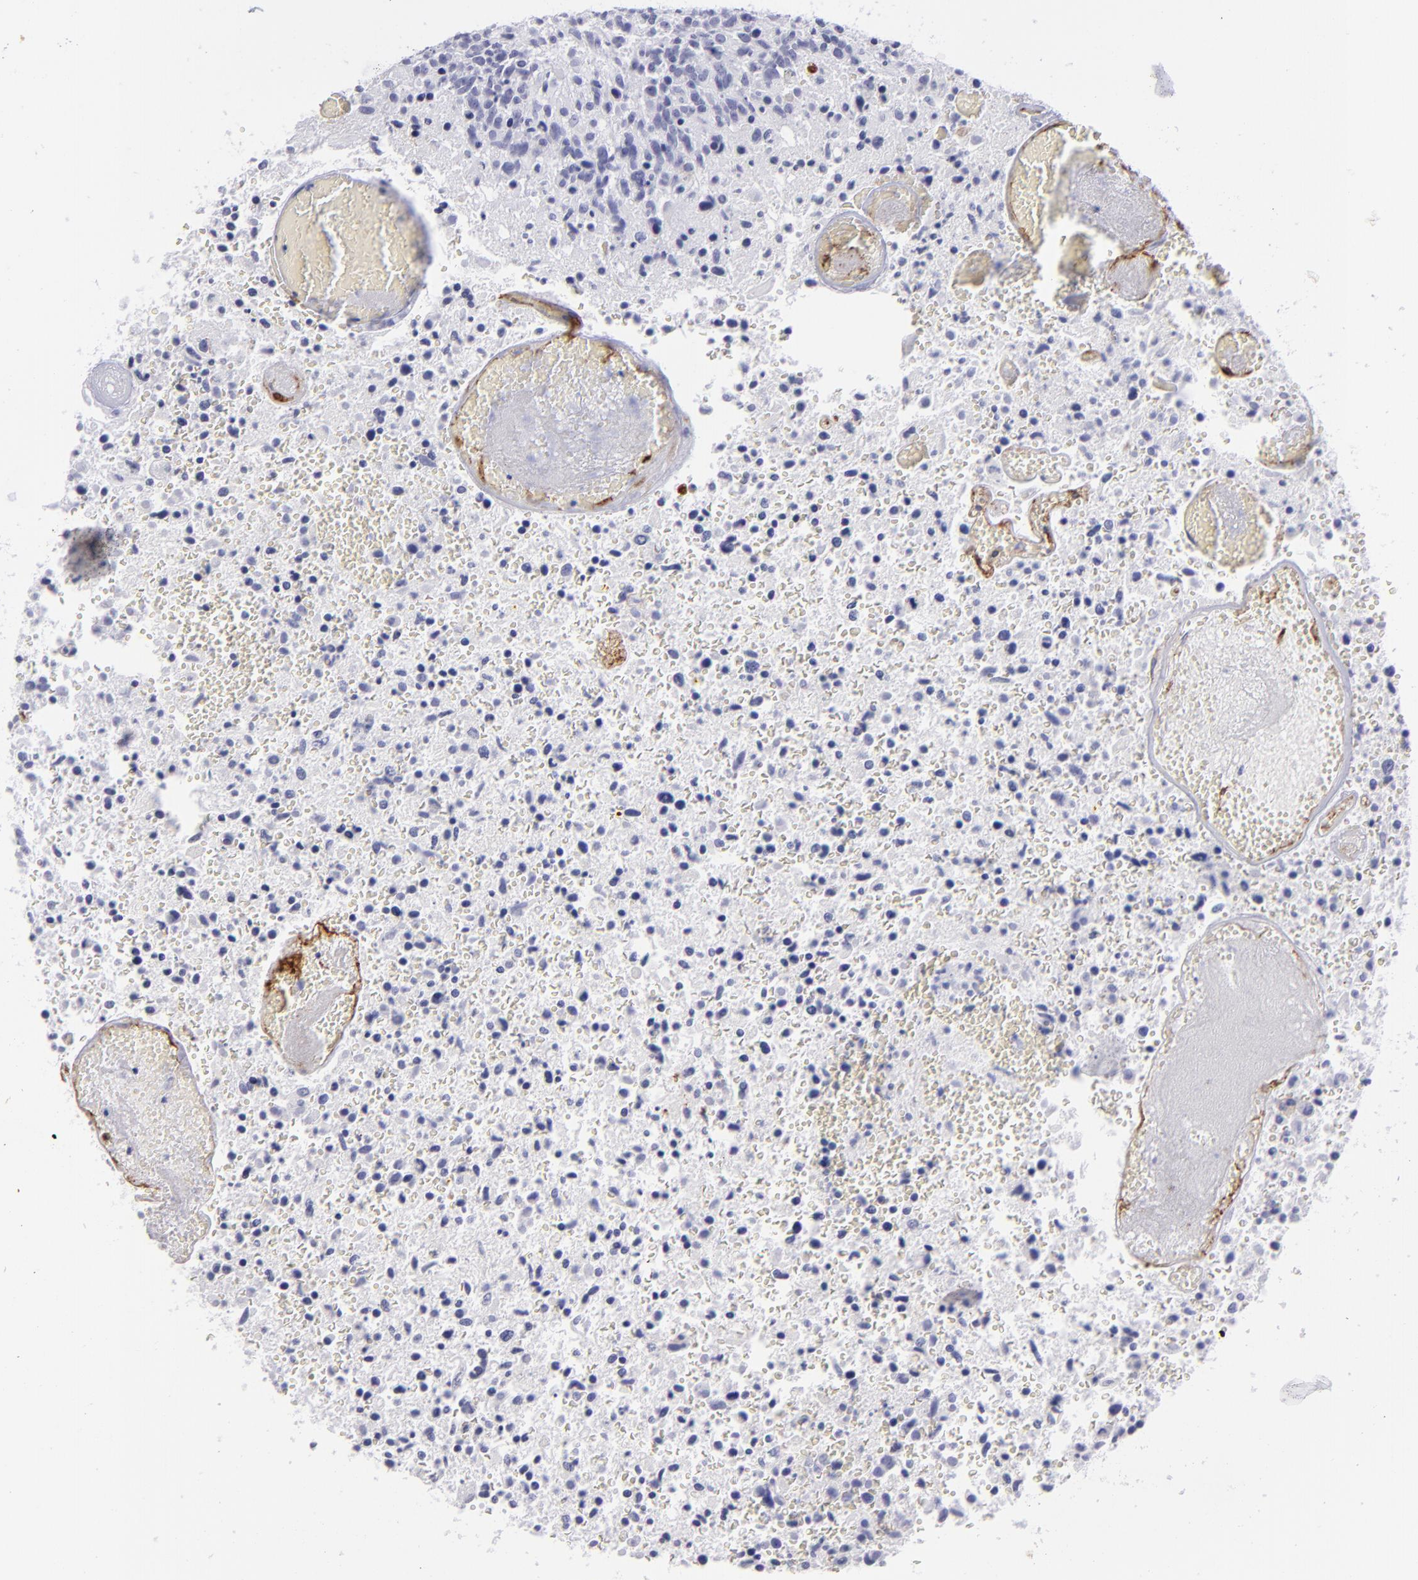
{"staining": {"intensity": "negative", "quantity": "none", "location": "none"}, "tissue": "glioma", "cell_type": "Tumor cells", "image_type": "cancer", "snomed": [{"axis": "morphology", "description": "Glioma, malignant, High grade"}, {"axis": "topography", "description": "Brain"}], "caption": "The histopathology image demonstrates no significant staining in tumor cells of glioma. (Stains: DAB immunohistochemistry with hematoxylin counter stain, Microscopy: brightfield microscopy at high magnification).", "gene": "ACE", "patient": {"sex": "male", "age": 72}}